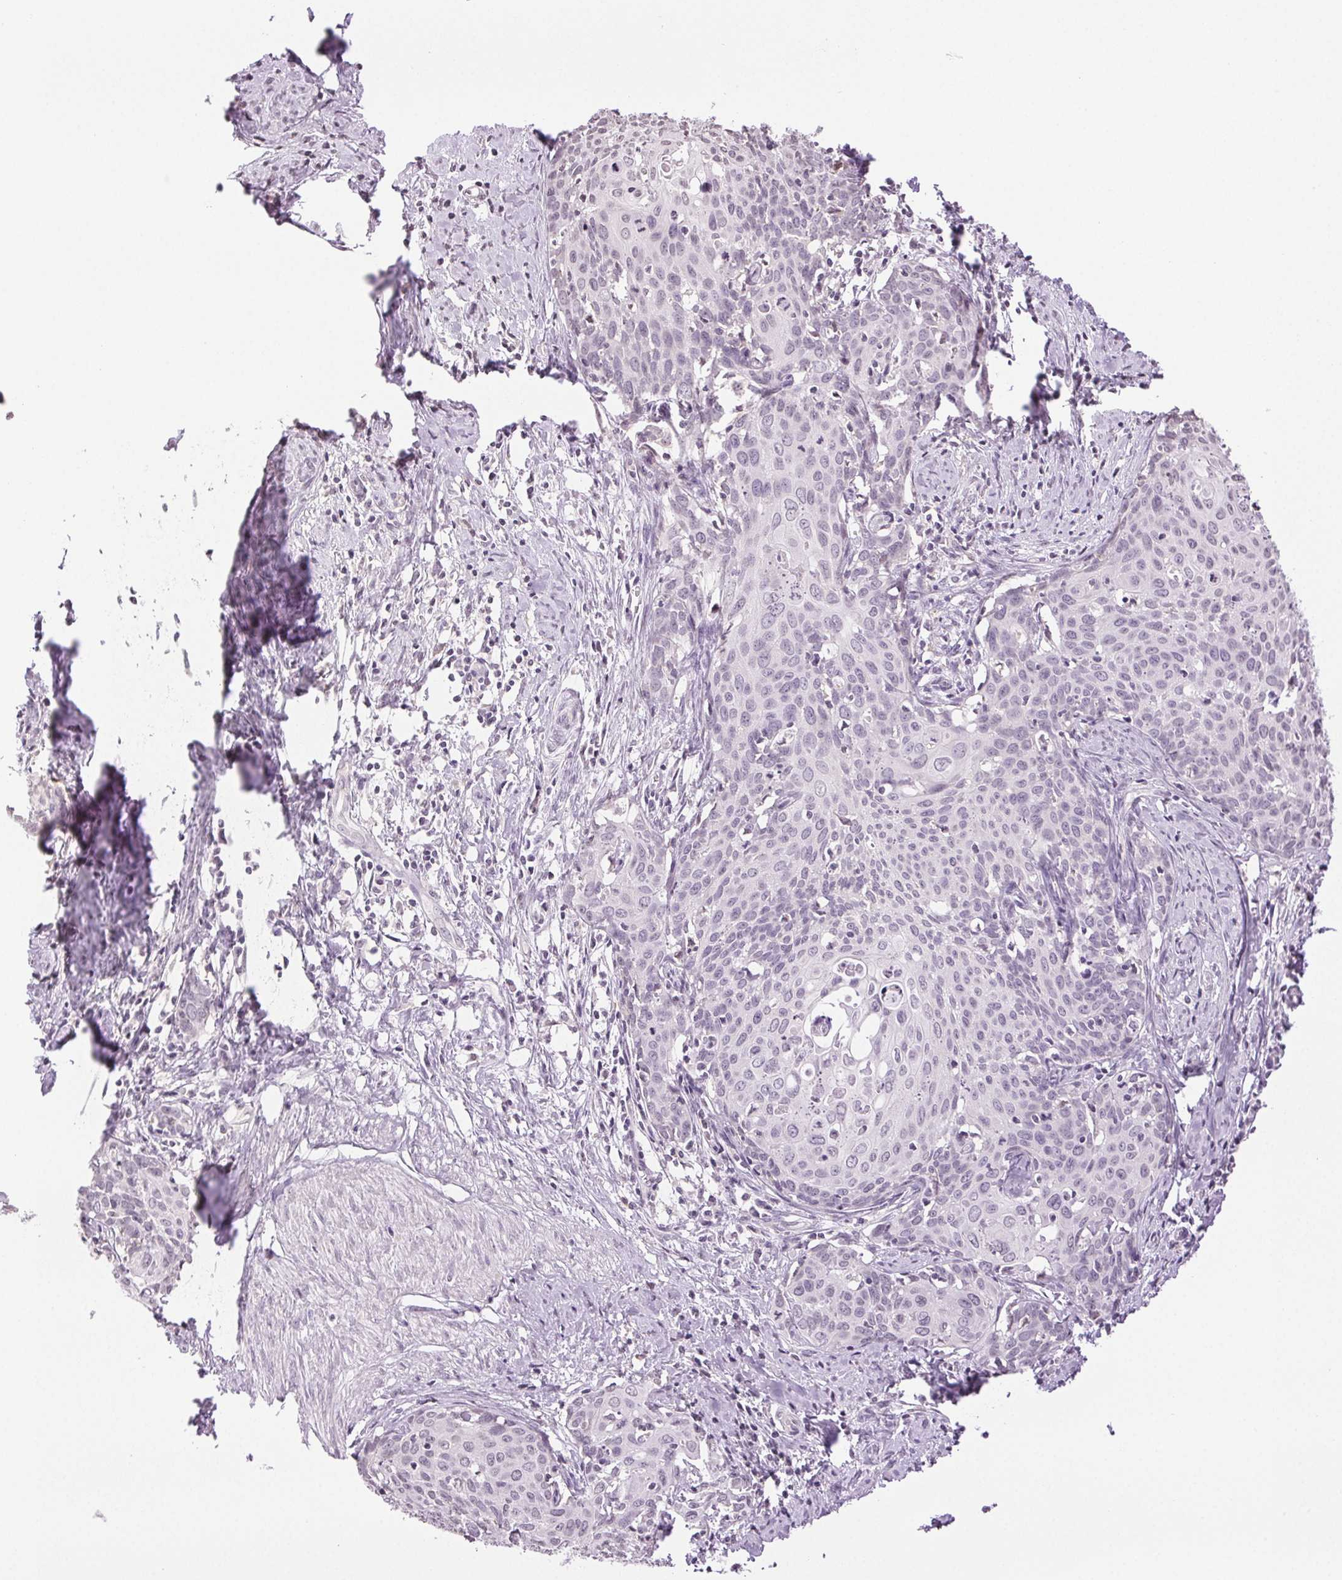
{"staining": {"intensity": "negative", "quantity": "none", "location": "none"}, "tissue": "cervical cancer", "cell_type": "Tumor cells", "image_type": "cancer", "snomed": [{"axis": "morphology", "description": "Squamous cell carcinoma, NOS"}, {"axis": "topography", "description": "Cervix"}], "caption": "Tumor cells are negative for protein expression in human squamous cell carcinoma (cervical).", "gene": "TNNT3", "patient": {"sex": "female", "age": 62}}